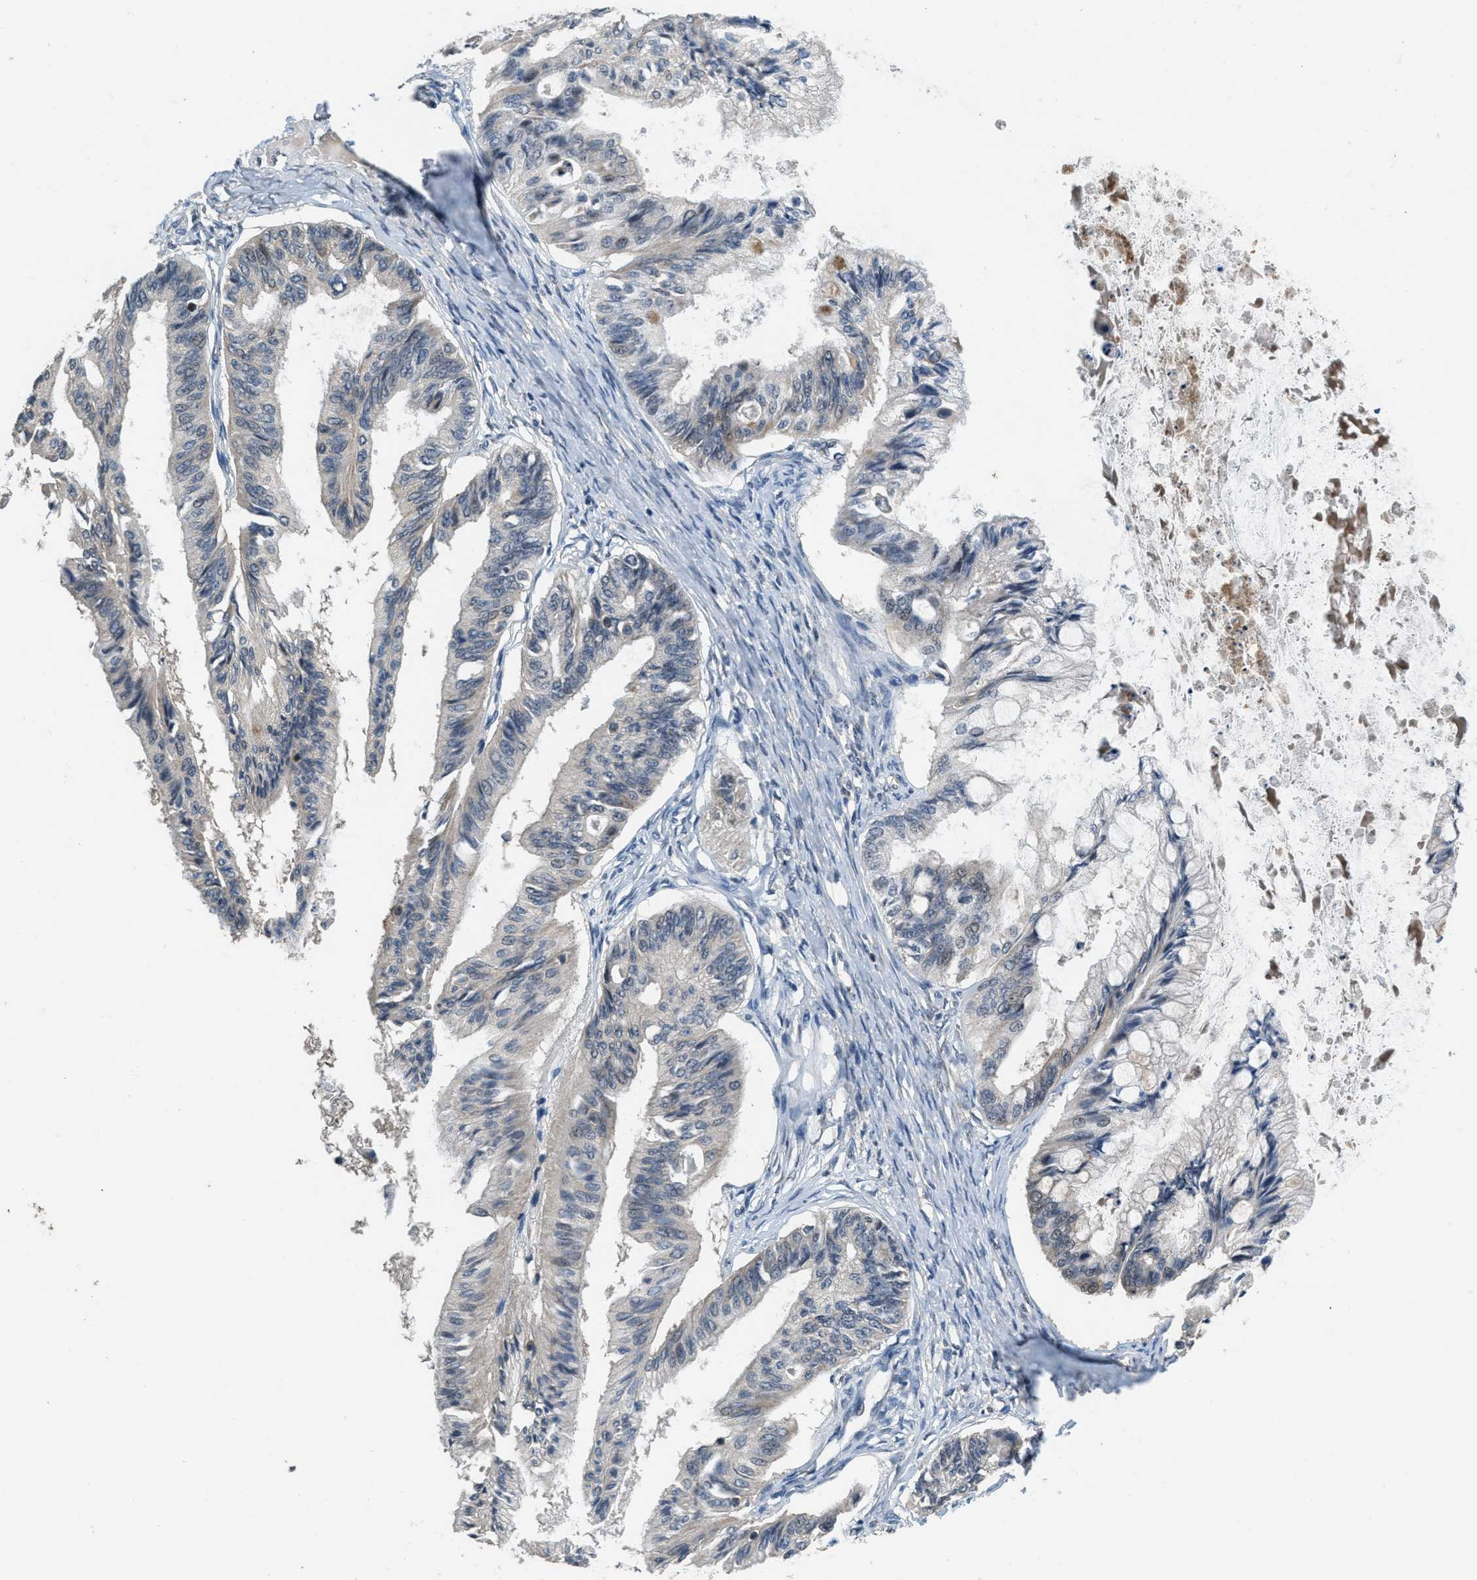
{"staining": {"intensity": "moderate", "quantity": "<25%", "location": "cytoplasmic/membranous"}, "tissue": "ovarian cancer", "cell_type": "Tumor cells", "image_type": "cancer", "snomed": [{"axis": "morphology", "description": "Cystadenocarcinoma, mucinous, NOS"}, {"axis": "topography", "description": "Ovary"}], "caption": "Immunohistochemistry staining of ovarian cancer, which exhibits low levels of moderate cytoplasmic/membranous staining in about <25% of tumor cells indicating moderate cytoplasmic/membranous protein staining. The staining was performed using DAB (3,3'-diaminobenzidine) (brown) for protein detection and nuclei were counterstained in hematoxylin (blue).", "gene": "NAT1", "patient": {"sex": "female", "age": 57}}